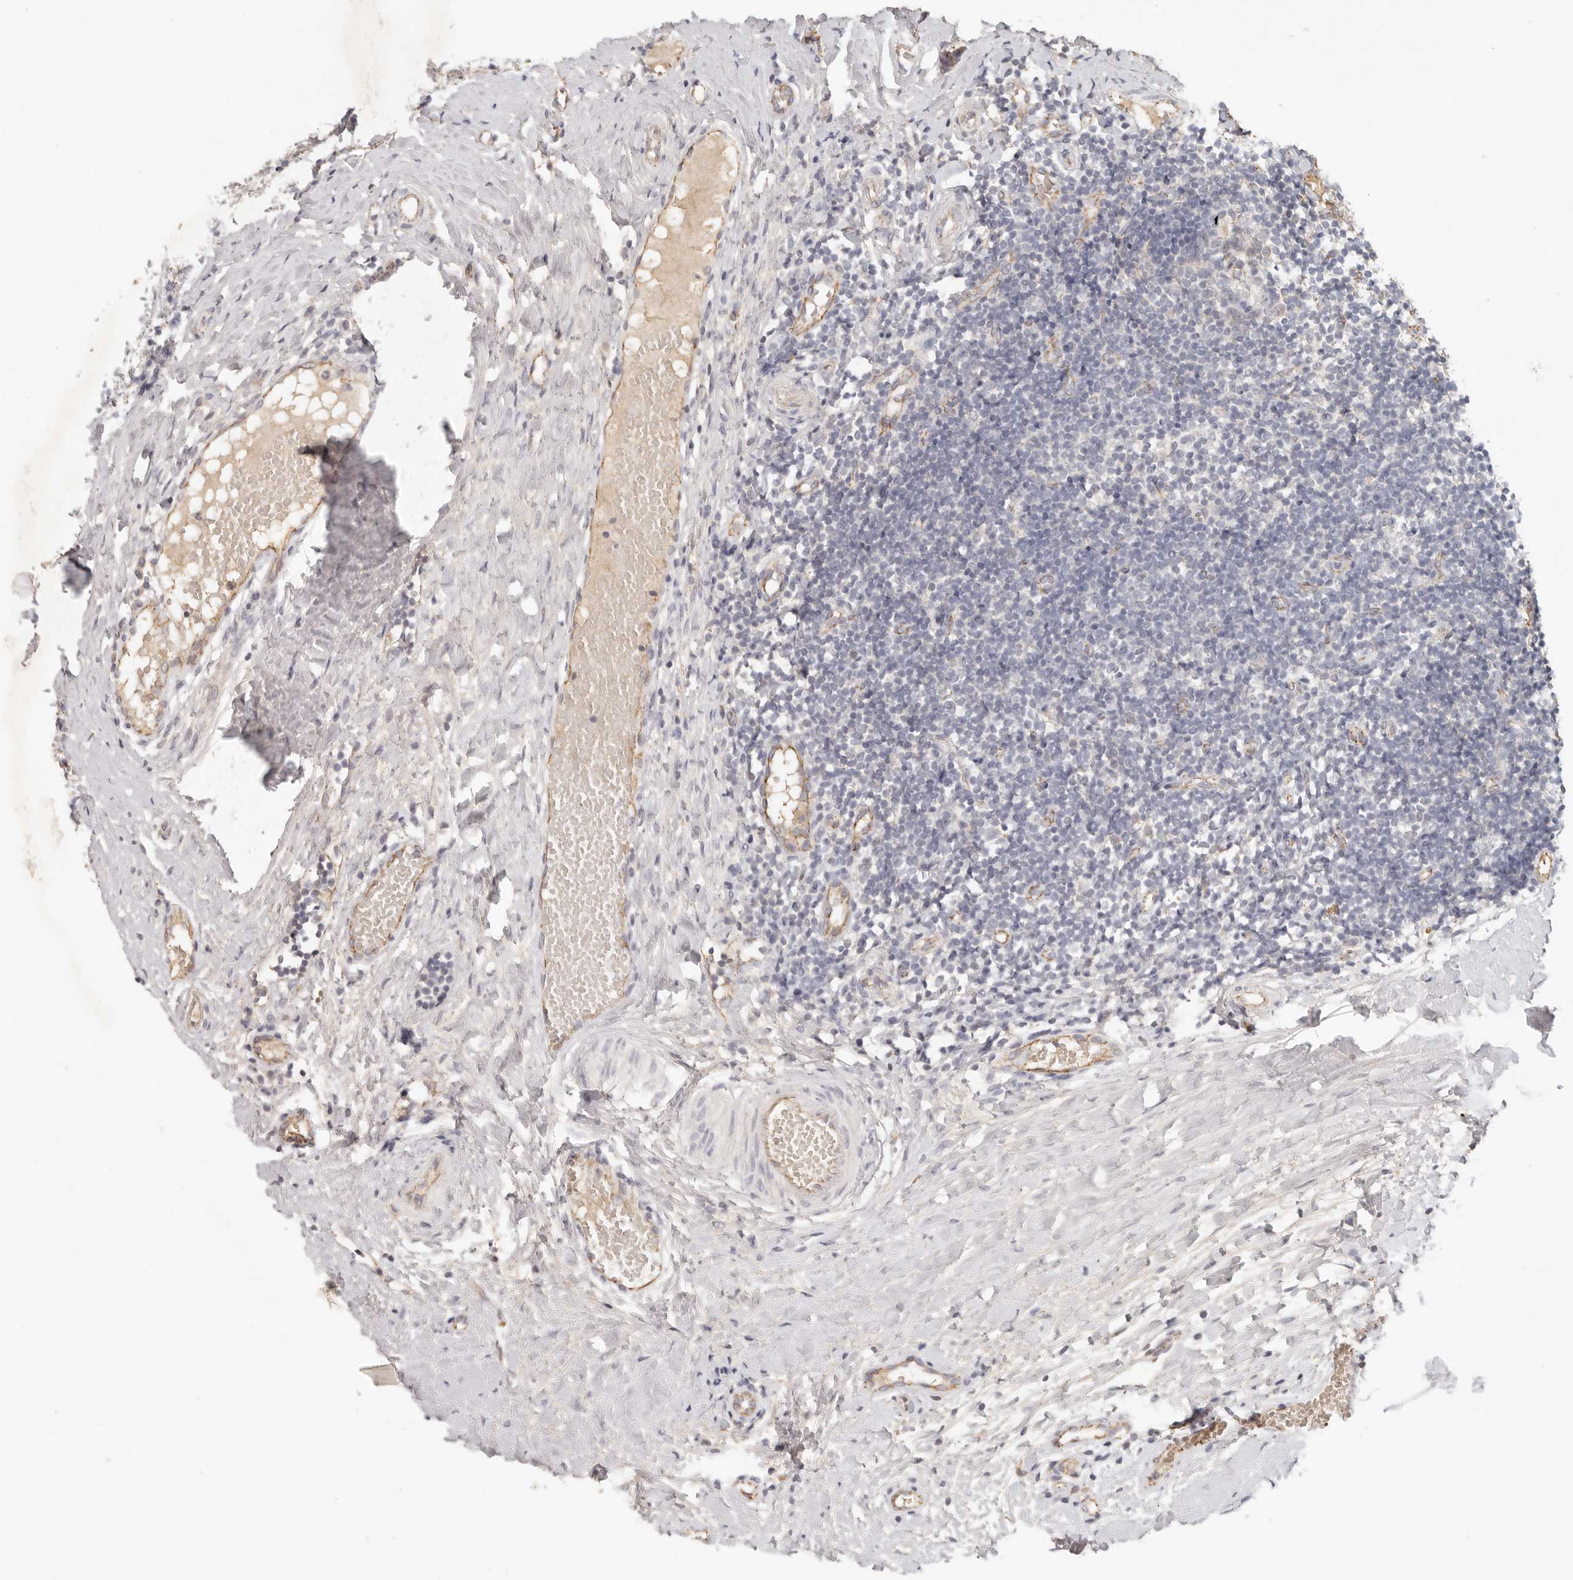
{"staining": {"intensity": "negative", "quantity": "none", "location": "none"}, "tissue": "tonsil", "cell_type": "Germinal center cells", "image_type": "normal", "snomed": [{"axis": "morphology", "description": "Normal tissue, NOS"}, {"axis": "topography", "description": "Tonsil"}], "caption": "Germinal center cells show no significant staining in benign tonsil.", "gene": "ANXA9", "patient": {"sex": "female", "age": 19}}